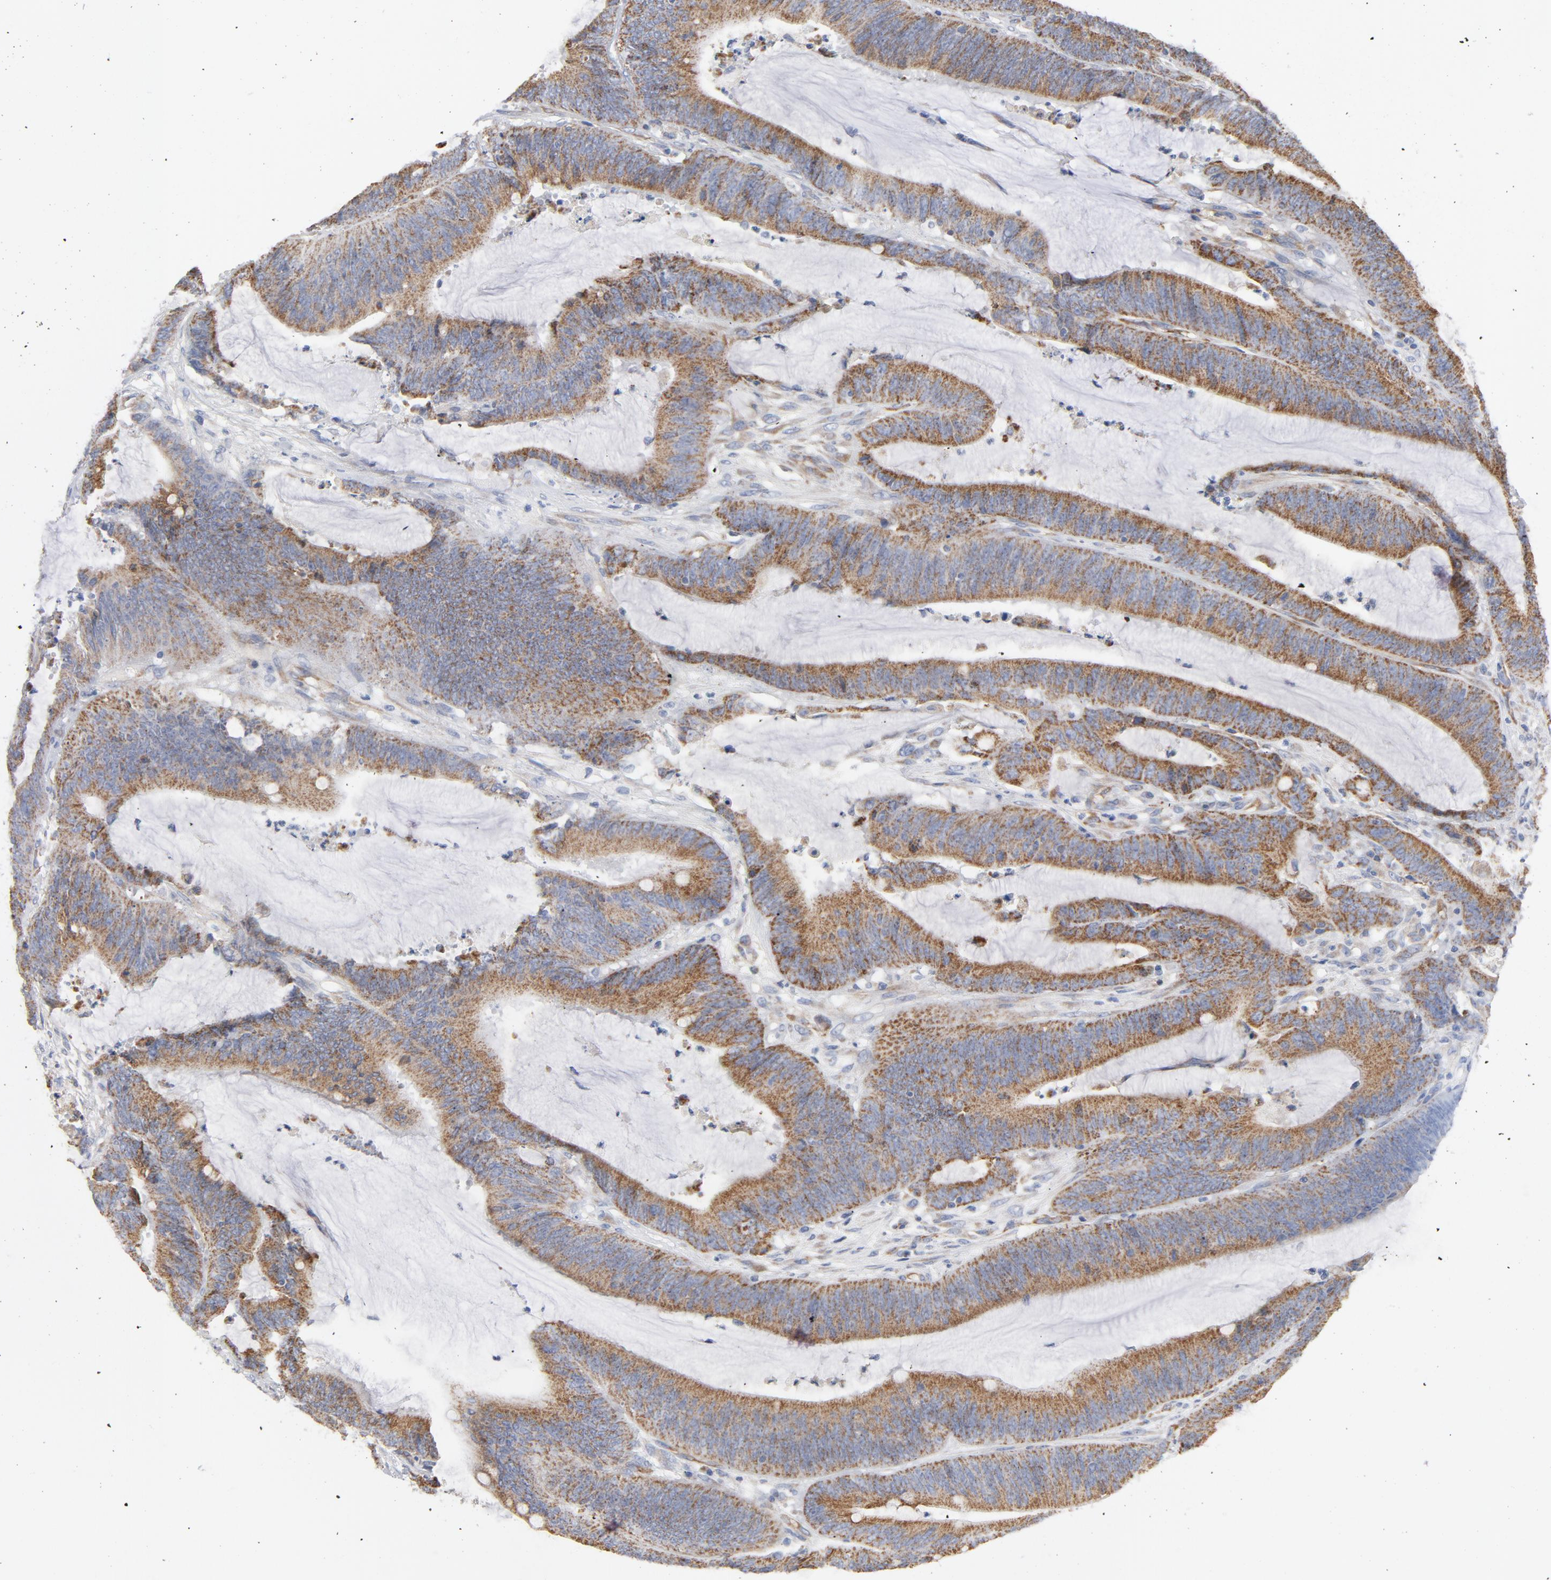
{"staining": {"intensity": "moderate", "quantity": ">75%", "location": "cytoplasmic/membranous"}, "tissue": "colorectal cancer", "cell_type": "Tumor cells", "image_type": "cancer", "snomed": [{"axis": "morphology", "description": "Adenocarcinoma, NOS"}, {"axis": "topography", "description": "Rectum"}], "caption": "Immunohistochemical staining of adenocarcinoma (colorectal) reveals medium levels of moderate cytoplasmic/membranous protein staining in approximately >75% of tumor cells.", "gene": "OXA1L", "patient": {"sex": "female", "age": 66}}